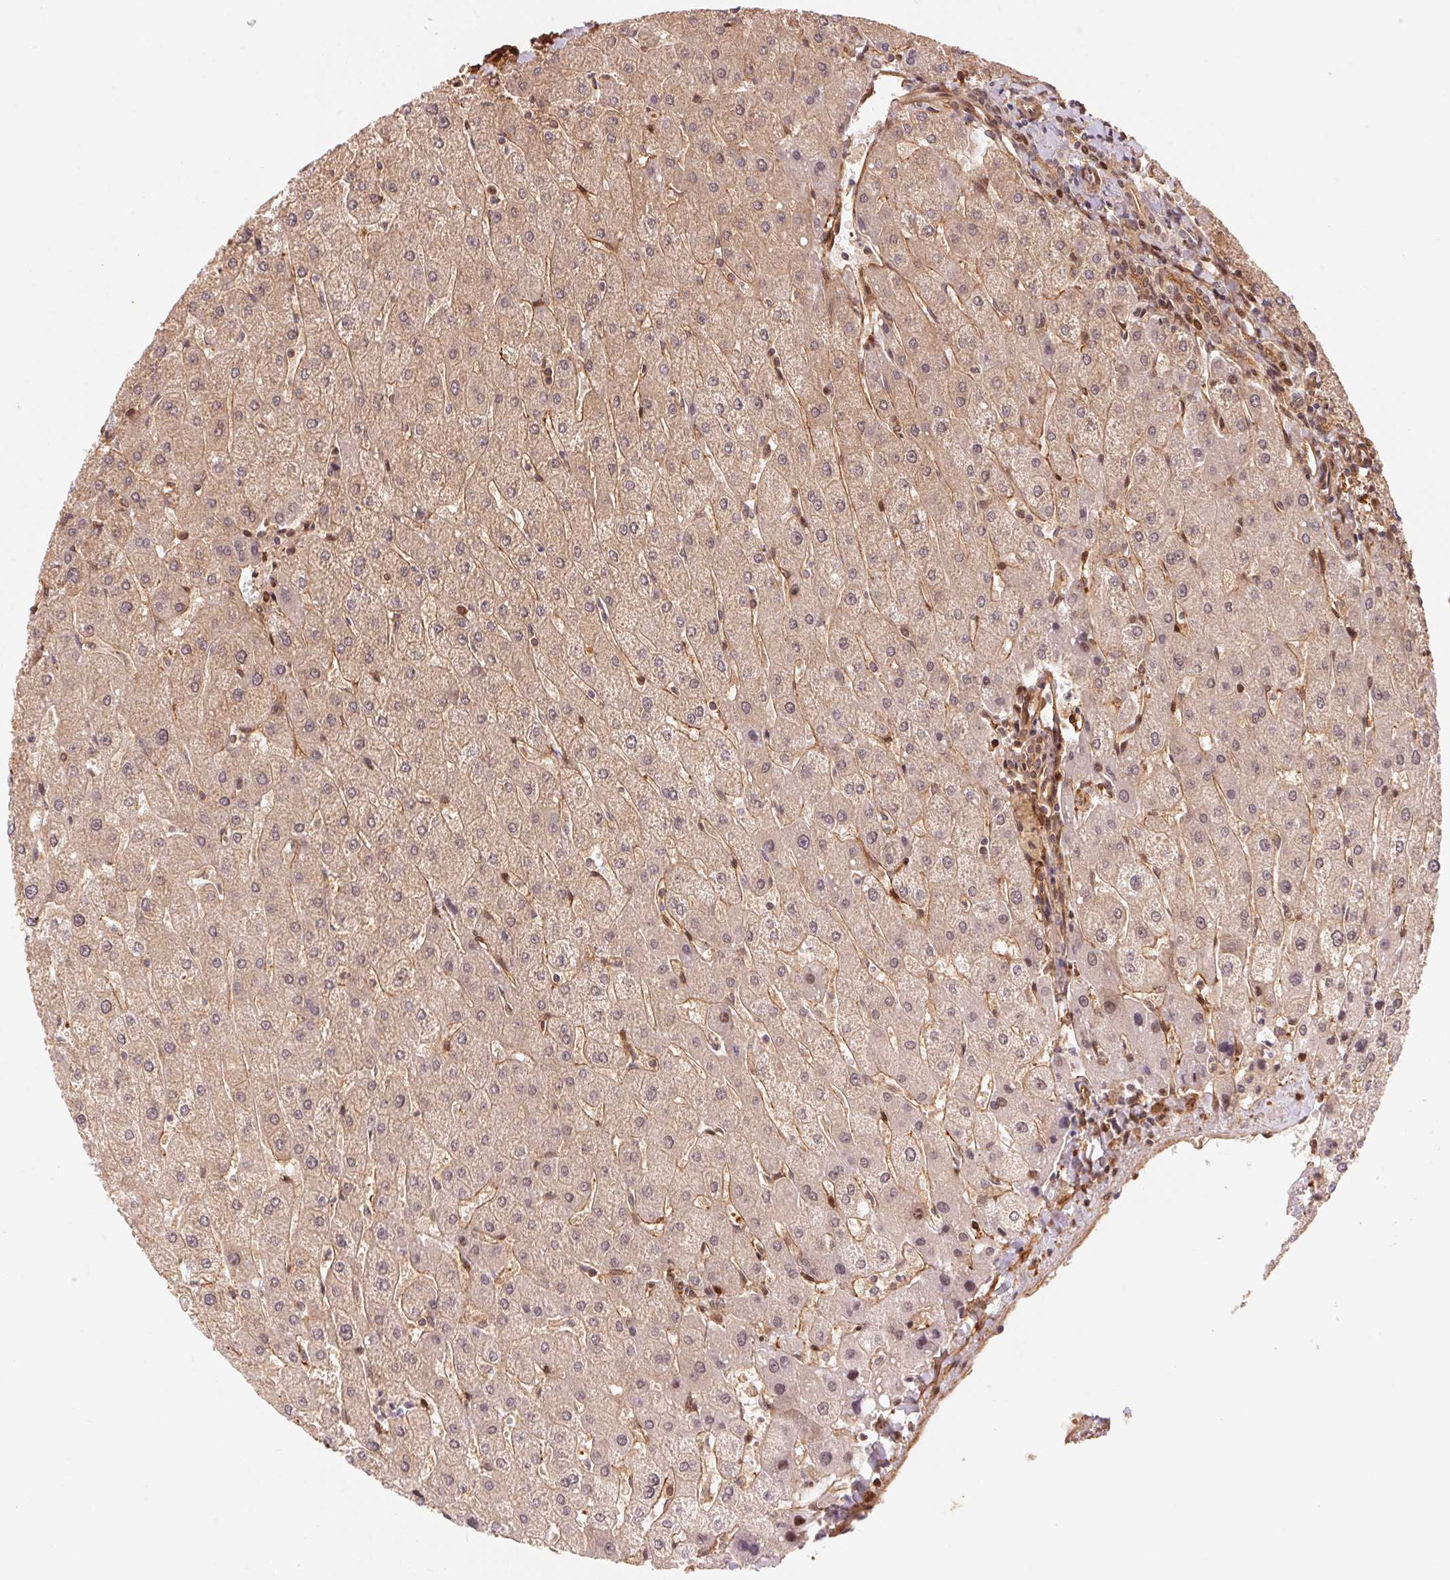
{"staining": {"intensity": "moderate", "quantity": "25%-75%", "location": "nuclear"}, "tissue": "liver", "cell_type": "Cholangiocytes", "image_type": "normal", "snomed": [{"axis": "morphology", "description": "Normal tissue, NOS"}, {"axis": "topography", "description": "Liver"}], "caption": "IHC histopathology image of normal liver stained for a protein (brown), which exhibits medium levels of moderate nuclear expression in about 25%-75% of cholangiocytes.", "gene": "TNIP2", "patient": {"sex": "male", "age": 67}}